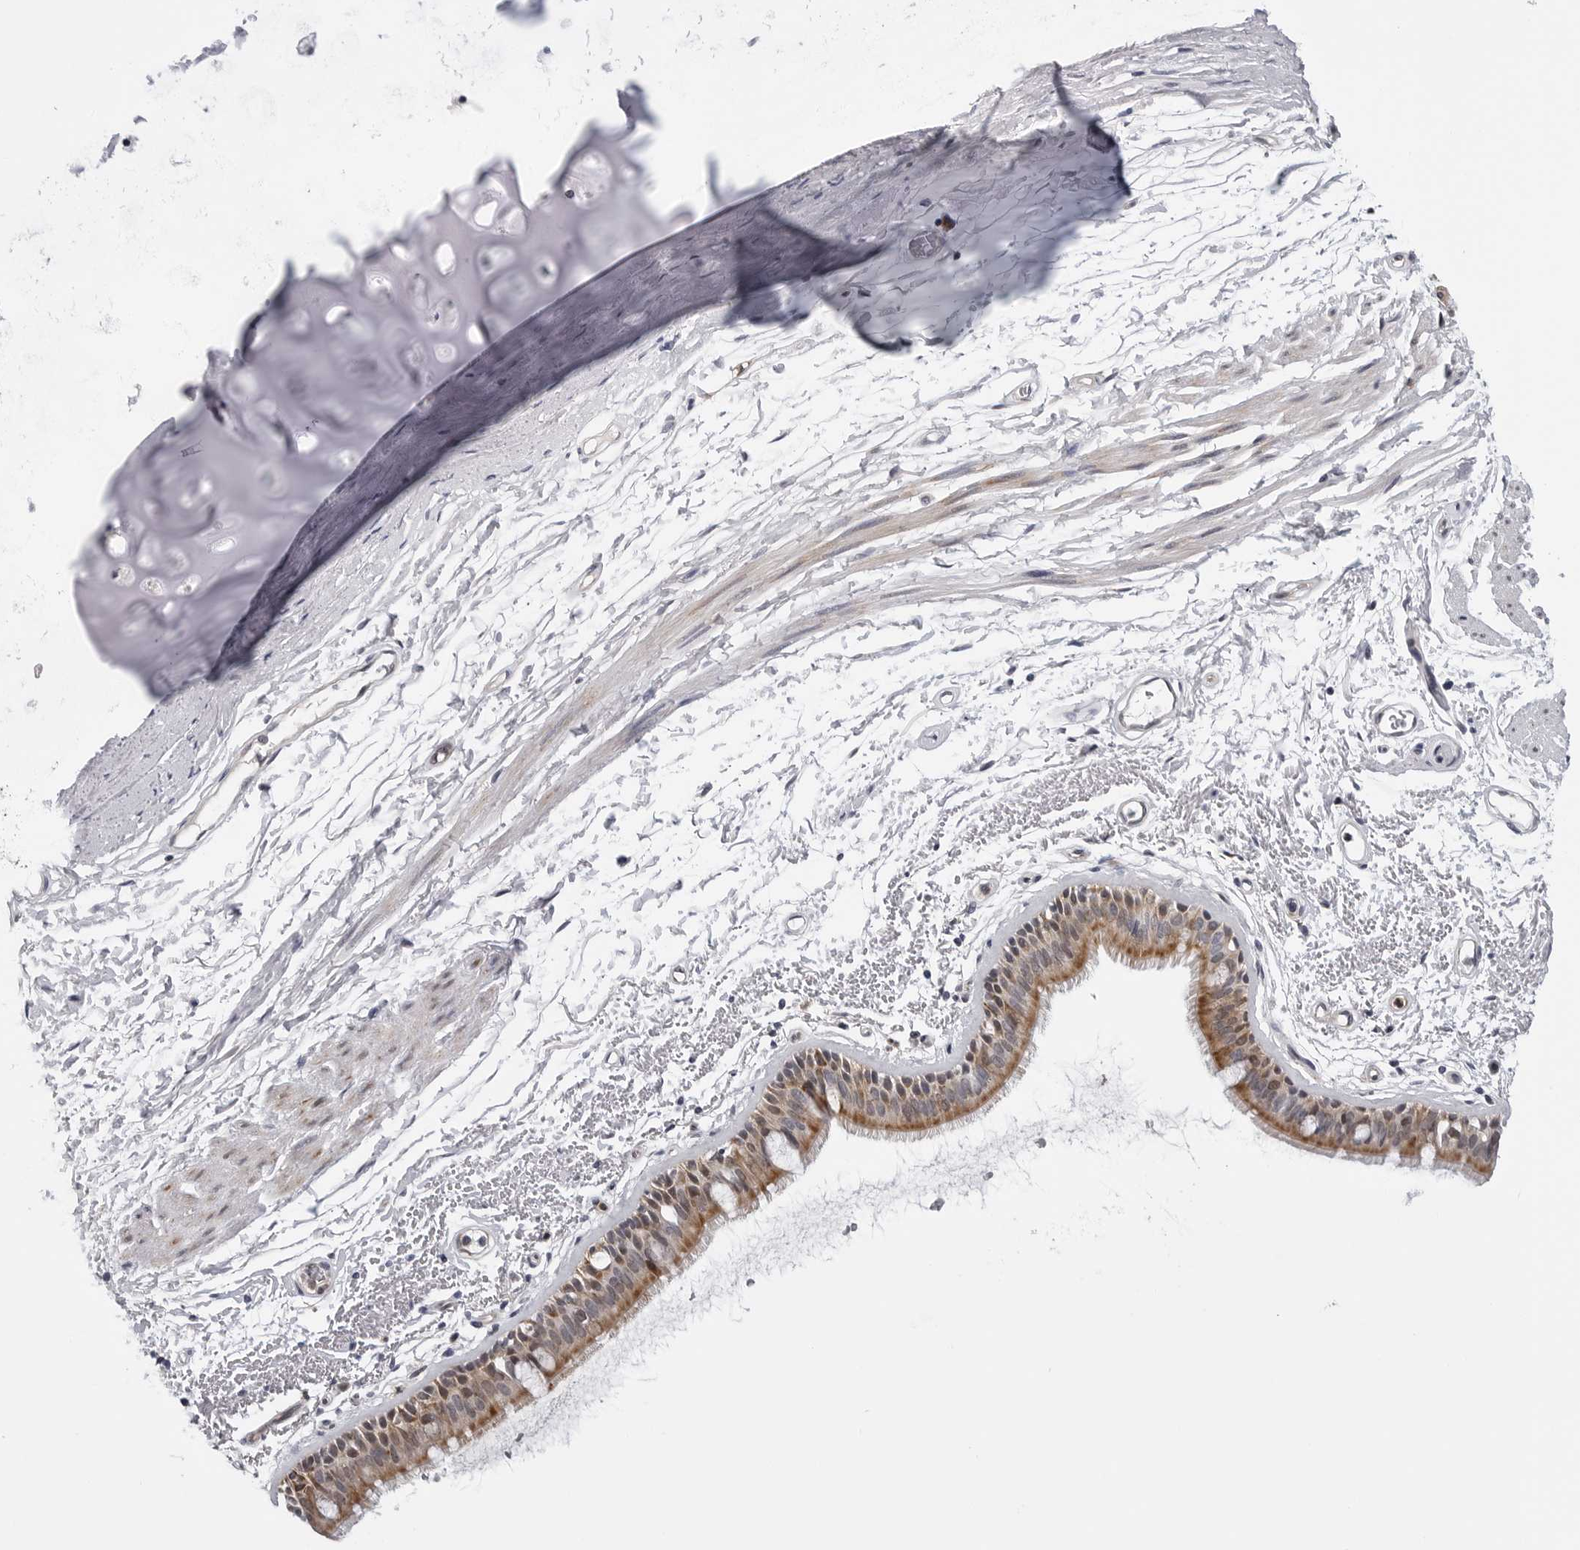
{"staining": {"intensity": "moderate", "quantity": ">75%", "location": "cytoplasmic/membranous"}, "tissue": "bronchus", "cell_type": "Respiratory epithelial cells", "image_type": "normal", "snomed": [{"axis": "morphology", "description": "Normal tissue, NOS"}, {"axis": "topography", "description": "Lymph node"}, {"axis": "topography", "description": "Bronchus"}], "caption": "High-magnification brightfield microscopy of normal bronchus stained with DAB (3,3'-diaminobenzidine) (brown) and counterstained with hematoxylin (blue). respiratory epithelial cells exhibit moderate cytoplasmic/membranous staining is present in about>75% of cells.", "gene": "CDK20", "patient": {"sex": "female", "age": 70}}